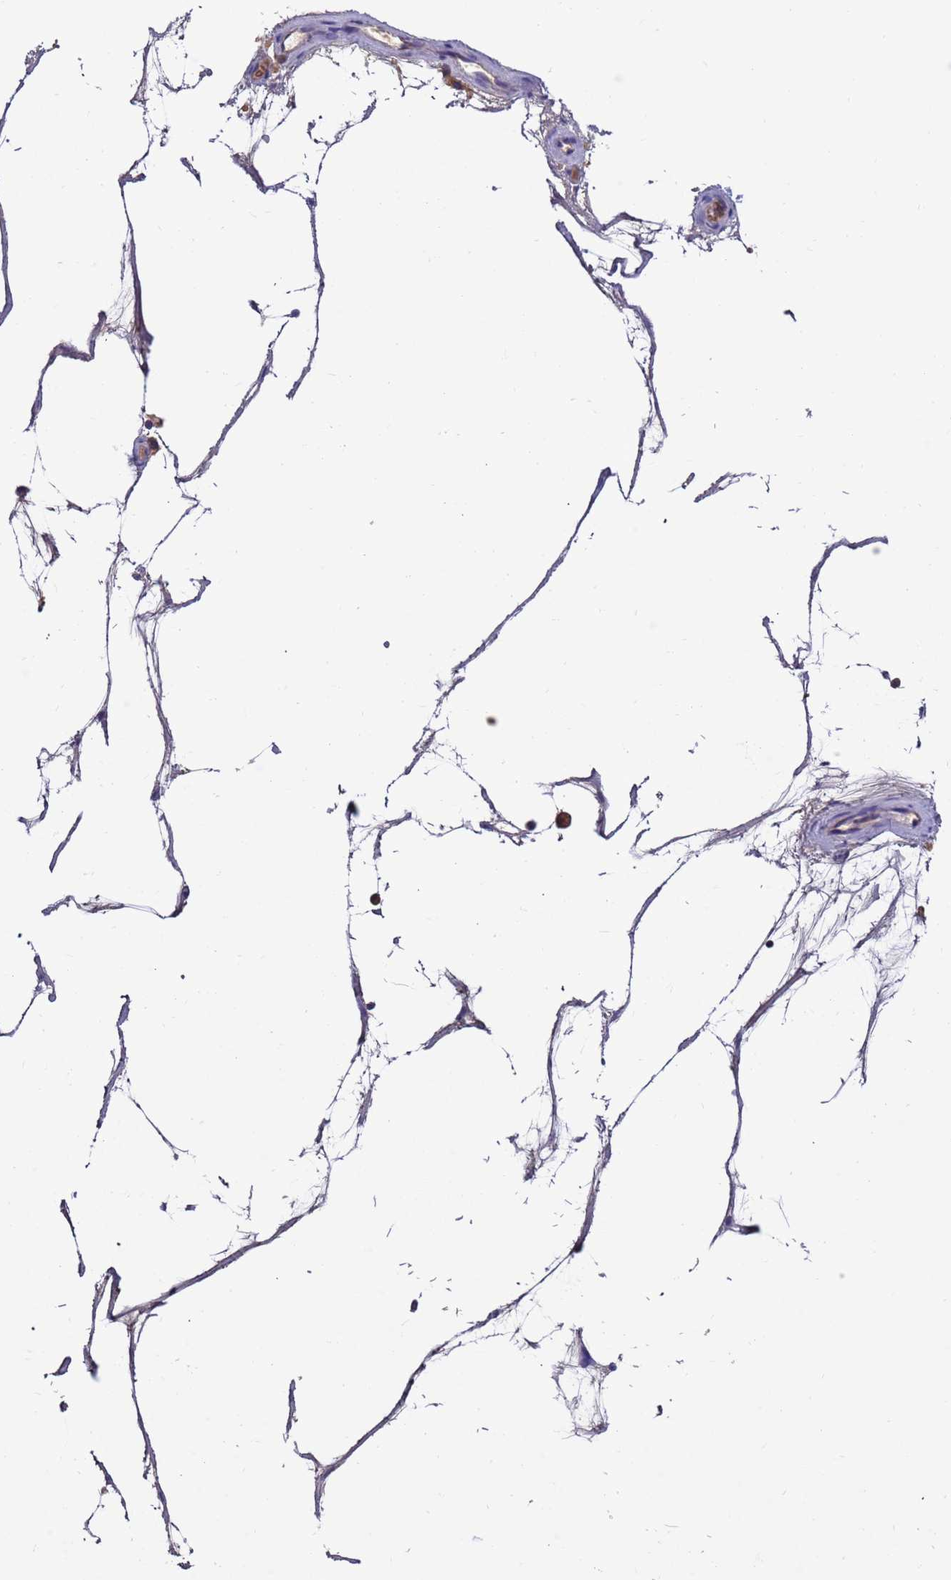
{"staining": {"intensity": "moderate", "quantity": "<25%", "location": "cytoplasmic/membranous"}, "tissue": "nasopharynx", "cell_type": "Respiratory epithelial cells", "image_type": "normal", "snomed": [{"axis": "morphology", "description": "Normal tissue, NOS"}, {"axis": "topography", "description": "Nasopharynx"}], "caption": "Nasopharynx stained with a brown dye demonstrates moderate cytoplasmic/membranous positive positivity in about <25% of respiratory epithelial cells.", "gene": "AMPD3", "patient": {"sex": "male", "age": 64}}